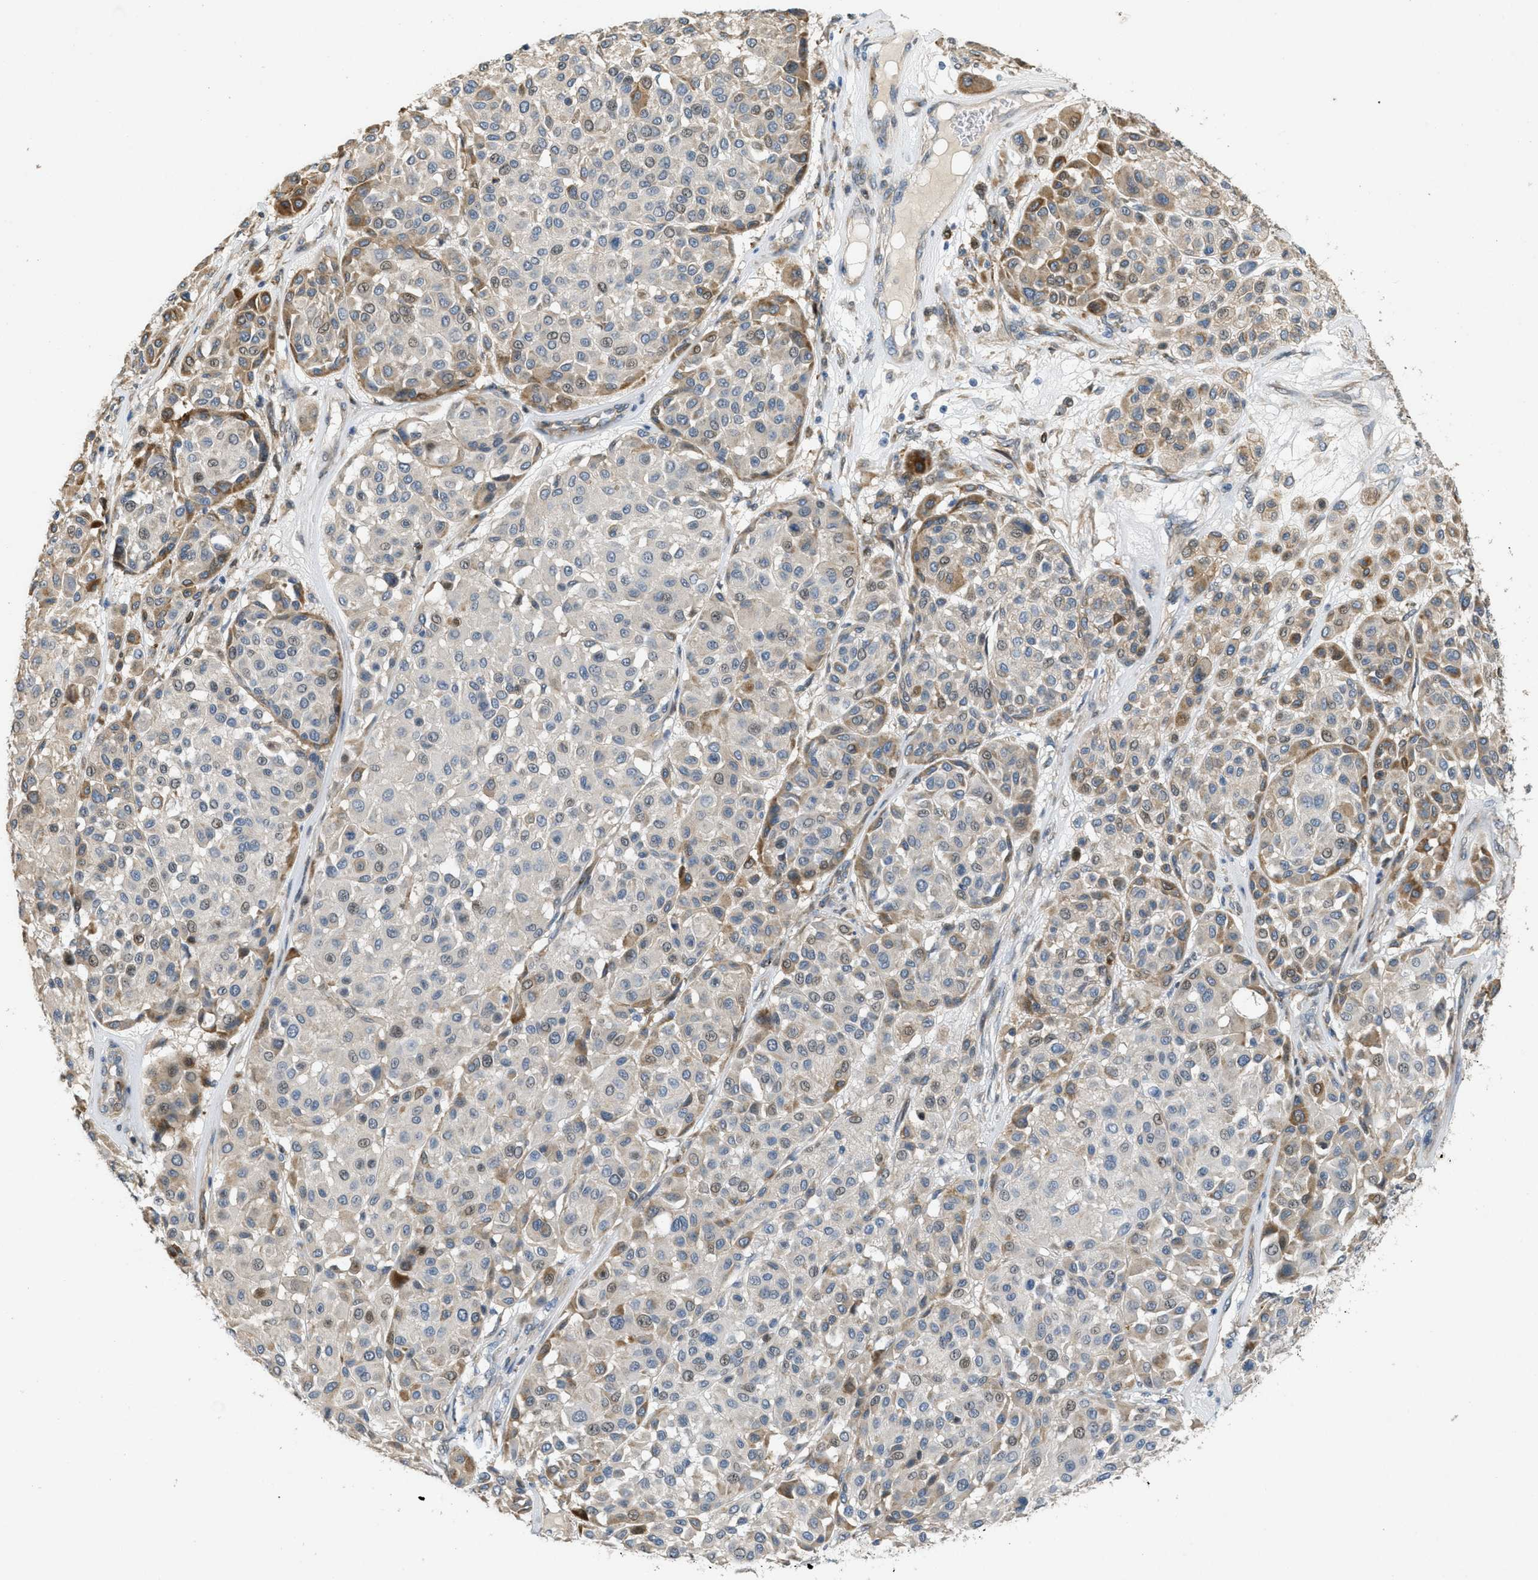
{"staining": {"intensity": "moderate", "quantity": "25%-75%", "location": "cytoplasmic/membranous"}, "tissue": "melanoma", "cell_type": "Tumor cells", "image_type": "cancer", "snomed": [{"axis": "morphology", "description": "Malignant melanoma, Metastatic site"}, {"axis": "topography", "description": "Soft tissue"}], "caption": "Protein expression analysis of human melanoma reveals moderate cytoplasmic/membranous staining in approximately 25%-75% of tumor cells.", "gene": "ADCY5", "patient": {"sex": "male", "age": 41}}